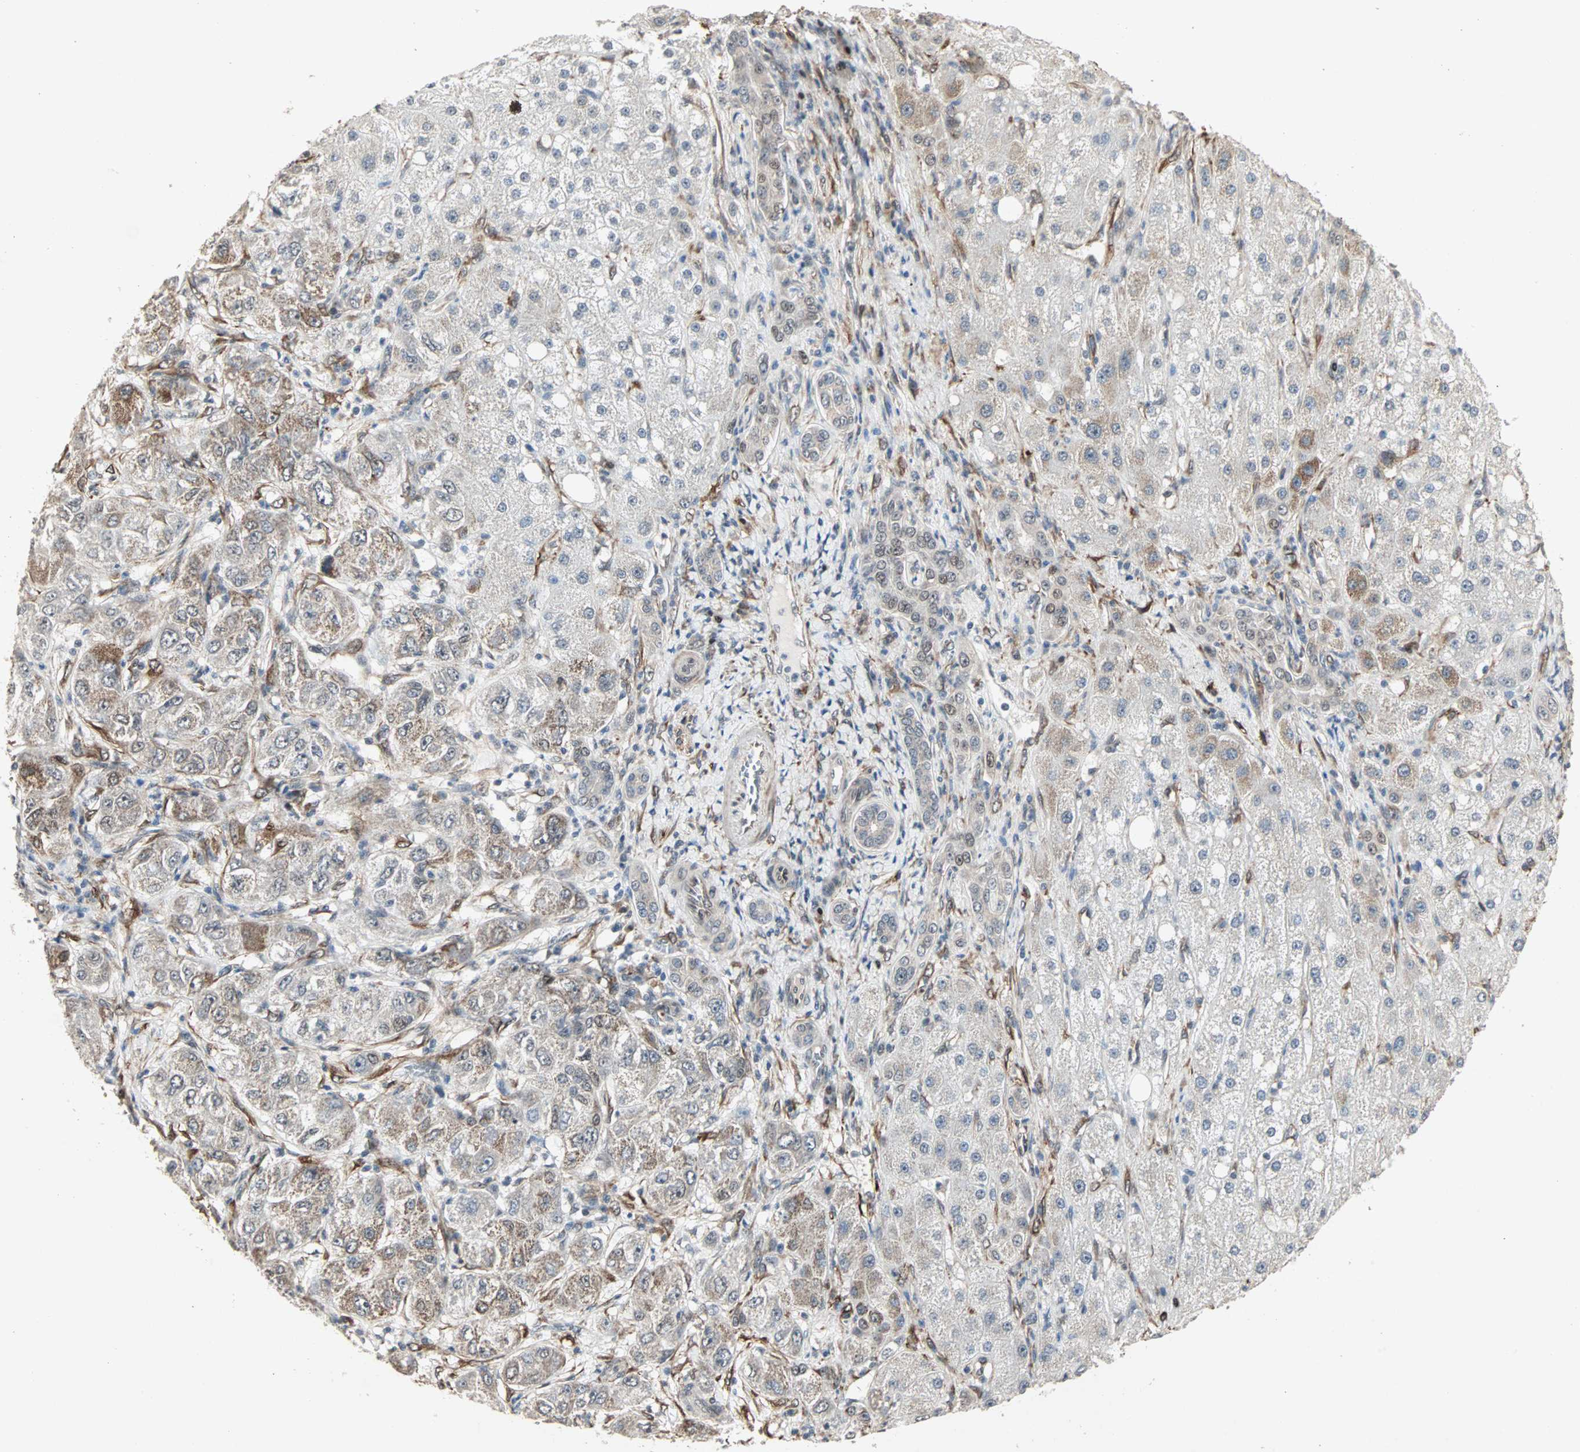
{"staining": {"intensity": "moderate", "quantity": "25%-75%", "location": "cytoplasmic/membranous"}, "tissue": "liver cancer", "cell_type": "Tumor cells", "image_type": "cancer", "snomed": [{"axis": "morphology", "description": "Carcinoma, Hepatocellular, NOS"}, {"axis": "topography", "description": "Liver"}], "caption": "DAB immunohistochemical staining of human liver hepatocellular carcinoma reveals moderate cytoplasmic/membranous protein positivity in approximately 25%-75% of tumor cells.", "gene": "TRPV4", "patient": {"sex": "male", "age": 80}}